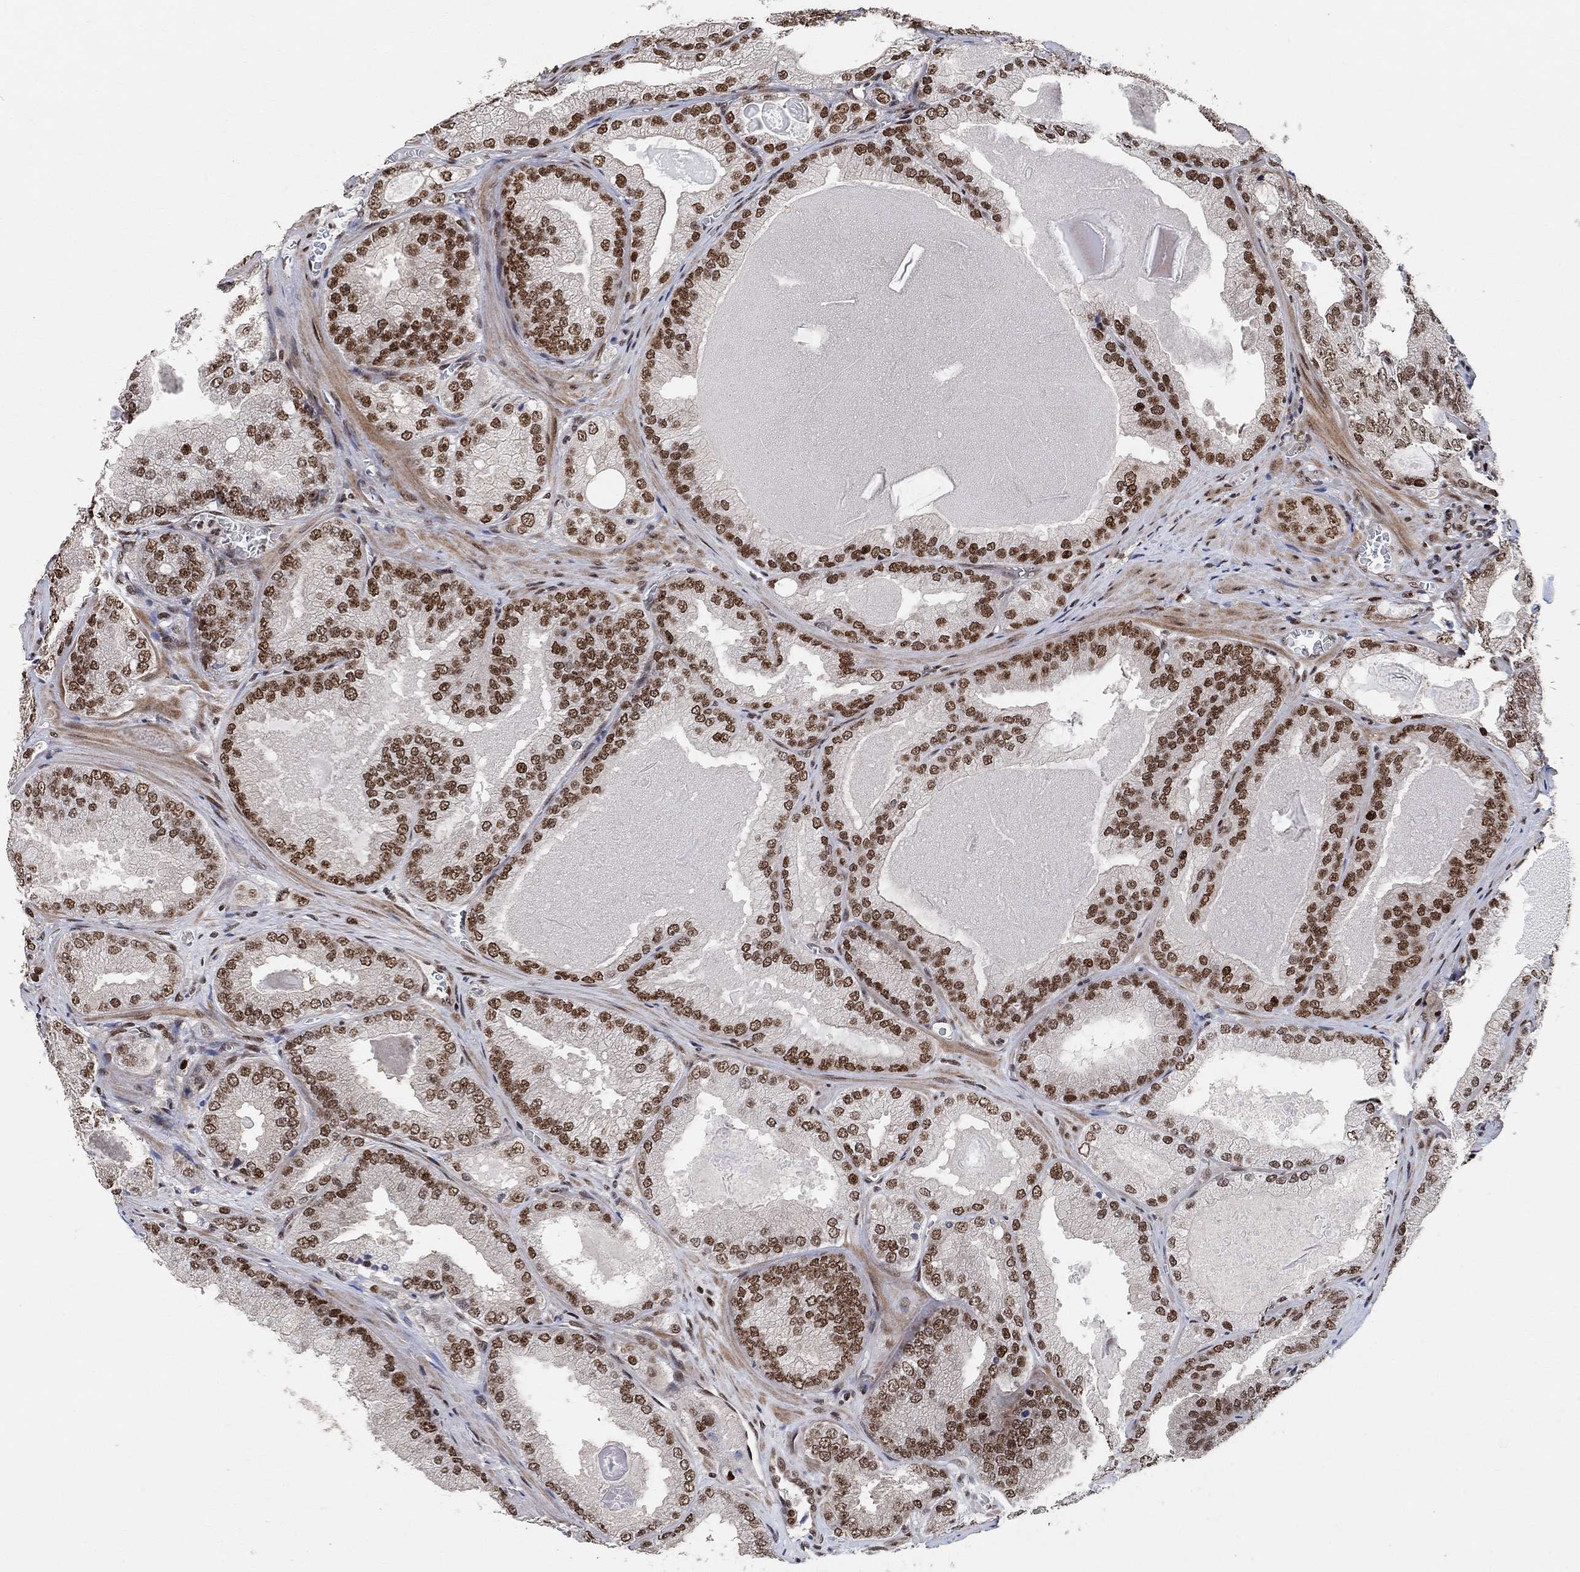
{"staining": {"intensity": "strong", "quantity": ">75%", "location": "nuclear"}, "tissue": "prostate cancer", "cell_type": "Tumor cells", "image_type": "cancer", "snomed": [{"axis": "morphology", "description": "Adenocarcinoma, Low grade"}, {"axis": "topography", "description": "Prostate"}], "caption": "Immunohistochemical staining of human adenocarcinoma (low-grade) (prostate) displays high levels of strong nuclear expression in about >75% of tumor cells.", "gene": "E4F1", "patient": {"sex": "male", "age": 72}}